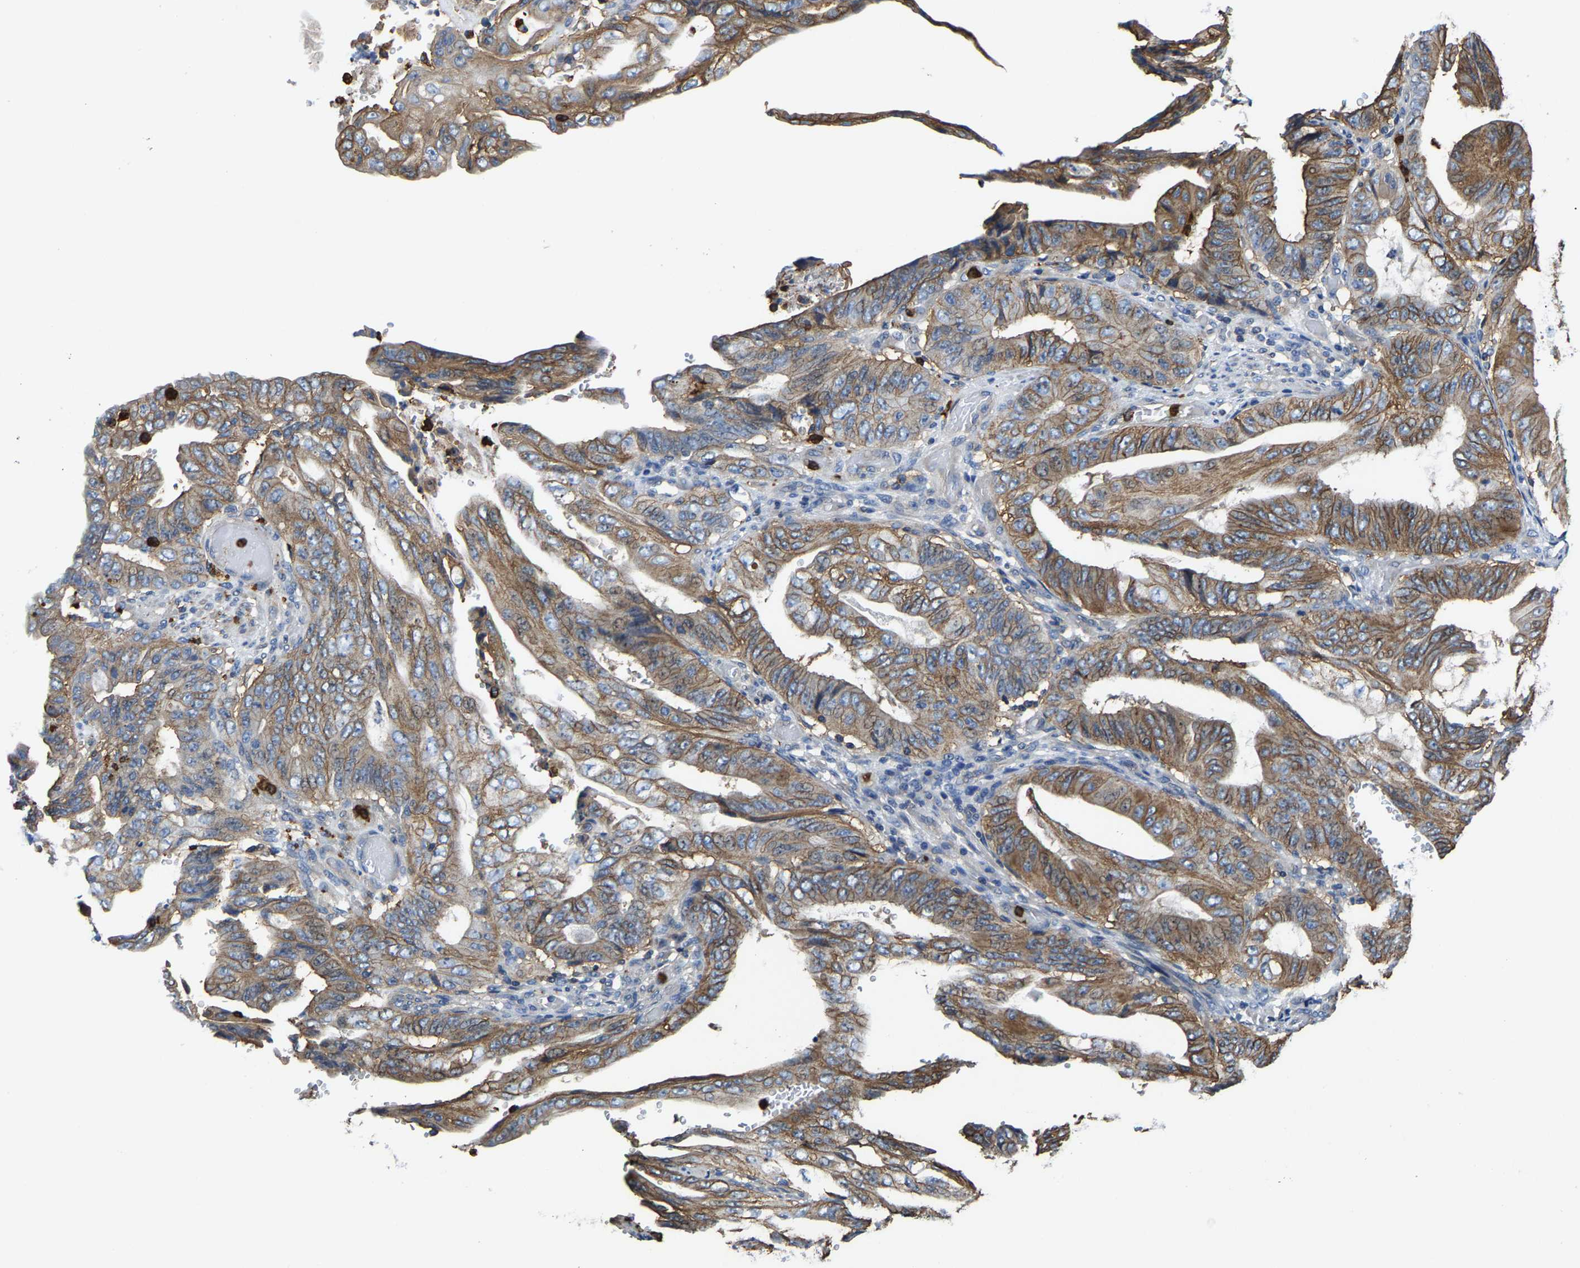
{"staining": {"intensity": "moderate", "quantity": ">75%", "location": "cytoplasmic/membranous"}, "tissue": "stomach cancer", "cell_type": "Tumor cells", "image_type": "cancer", "snomed": [{"axis": "morphology", "description": "Adenocarcinoma, NOS"}, {"axis": "topography", "description": "Stomach"}], "caption": "Immunohistochemistry (IHC) of human stomach cancer displays medium levels of moderate cytoplasmic/membranous staining in approximately >75% of tumor cells.", "gene": "TRAF6", "patient": {"sex": "female", "age": 73}}